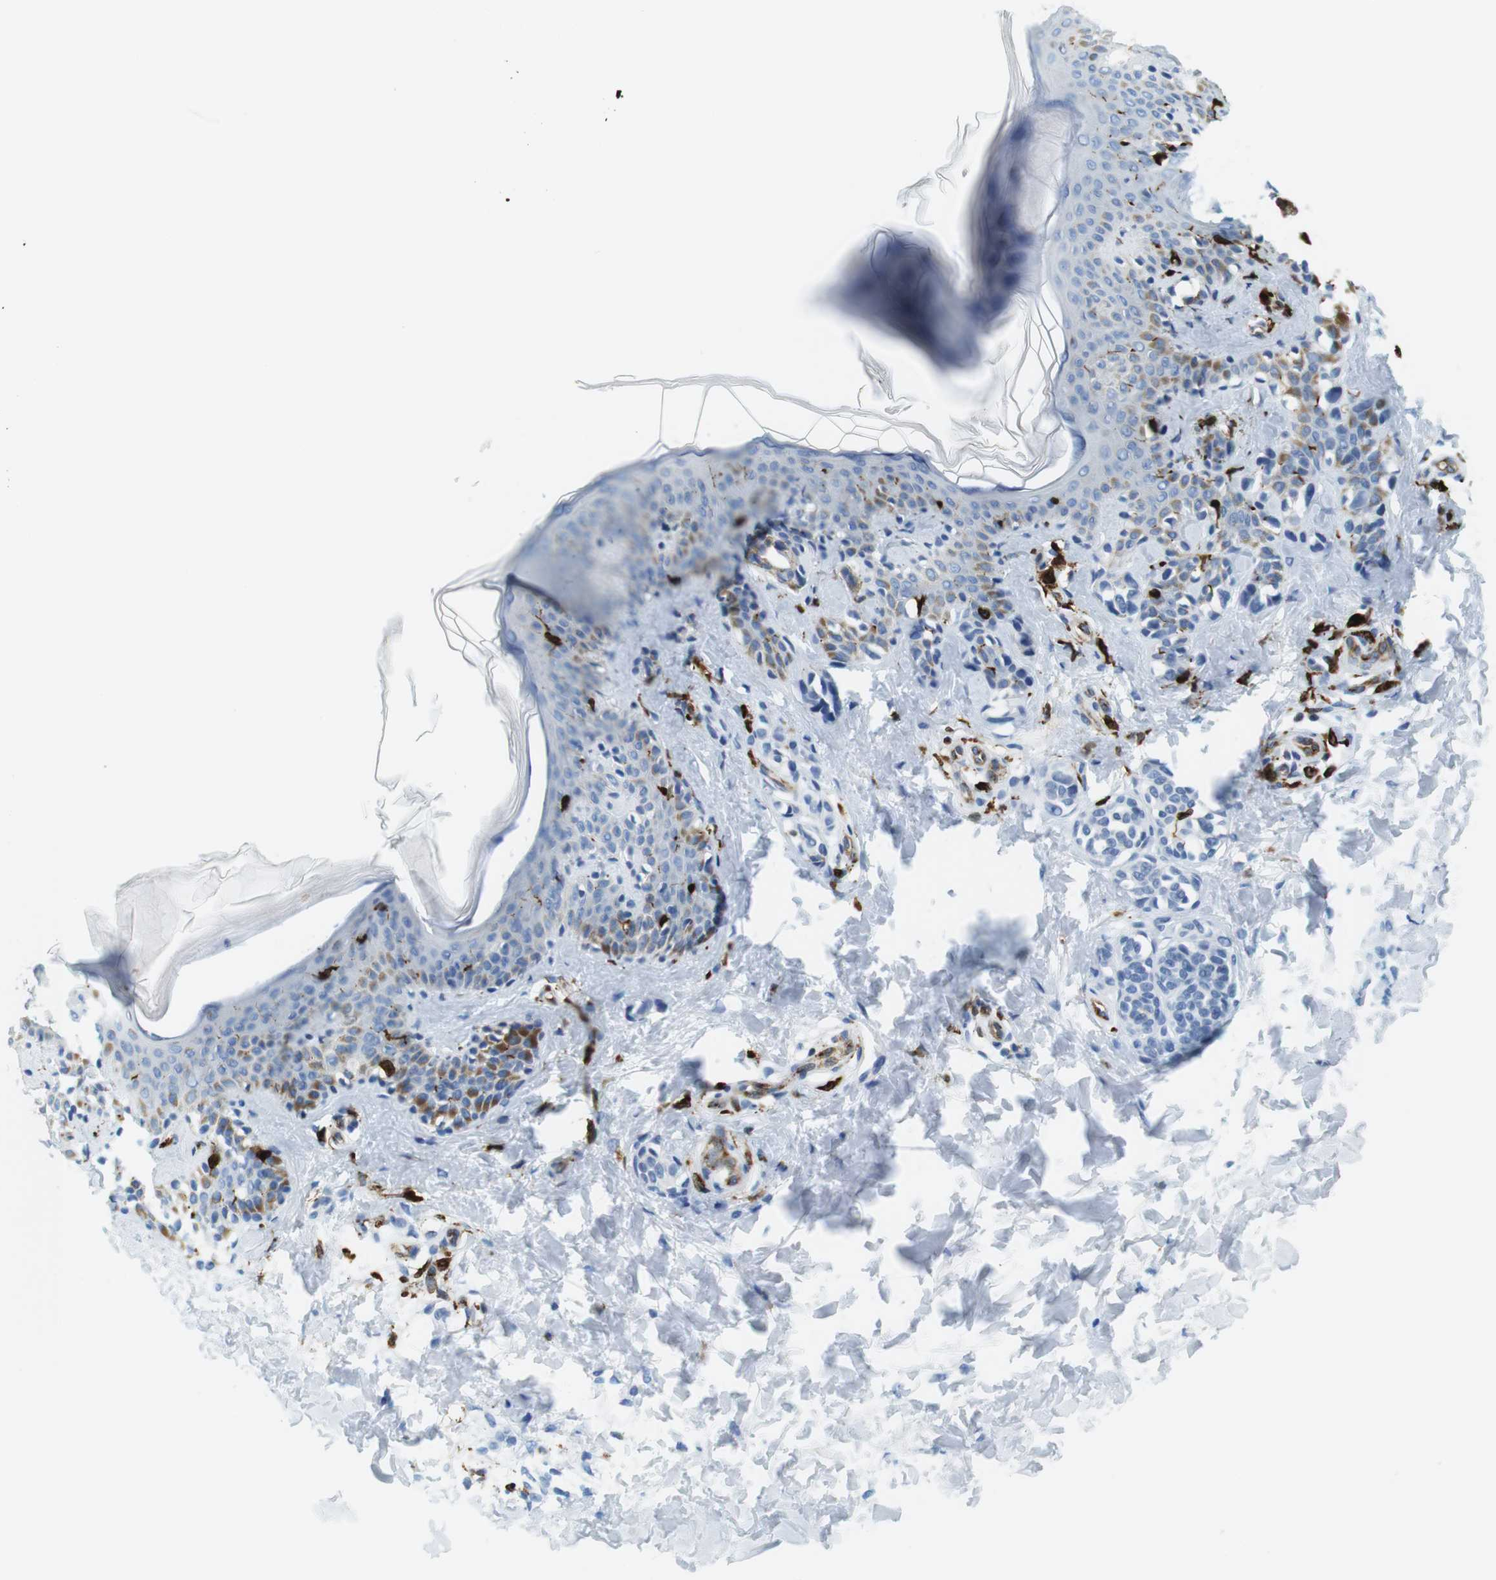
{"staining": {"intensity": "moderate", "quantity": "25%-75%", "location": "cytoplasmic/membranous"}, "tissue": "skin", "cell_type": "Fibroblasts", "image_type": "normal", "snomed": [{"axis": "morphology", "description": "Normal tissue, NOS"}, {"axis": "topography", "description": "Skin"}], "caption": "High-magnification brightfield microscopy of unremarkable skin stained with DAB (brown) and counterstained with hematoxylin (blue). fibroblasts exhibit moderate cytoplasmic/membranous positivity is seen in about25%-75% of cells. (DAB (3,3'-diaminobenzidine) = brown stain, brightfield microscopy at high magnification).", "gene": "CIITA", "patient": {"sex": "male", "age": 16}}